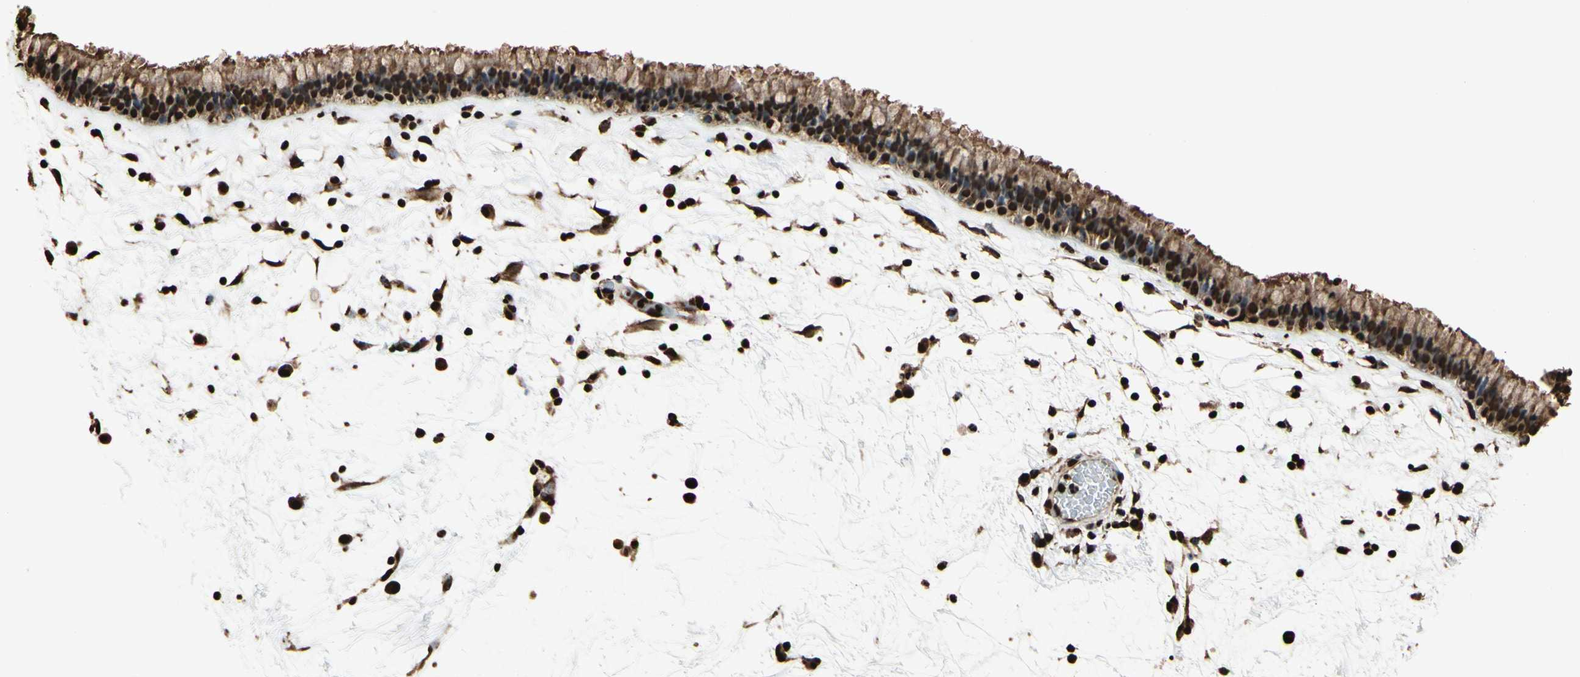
{"staining": {"intensity": "strong", "quantity": ">75%", "location": "cytoplasmic/membranous,nuclear"}, "tissue": "nasopharynx", "cell_type": "Respiratory epithelial cells", "image_type": "normal", "snomed": [{"axis": "morphology", "description": "Normal tissue, NOS"}, {"axis": "morphology", "description": "Inflammation, NOS"}, {"axis": "topography", "description": "Nasopharynx"}], "caption": "Immunohistochemical staining of unremarkable nasopharynx exhibits >75% levels of strong cytoplasmic/membranous,nuclear protein expression in about >75% of respiratory epithelial cells.", "gene": "HNRNPK", "patient": {"sex": "male", "age": 48}}